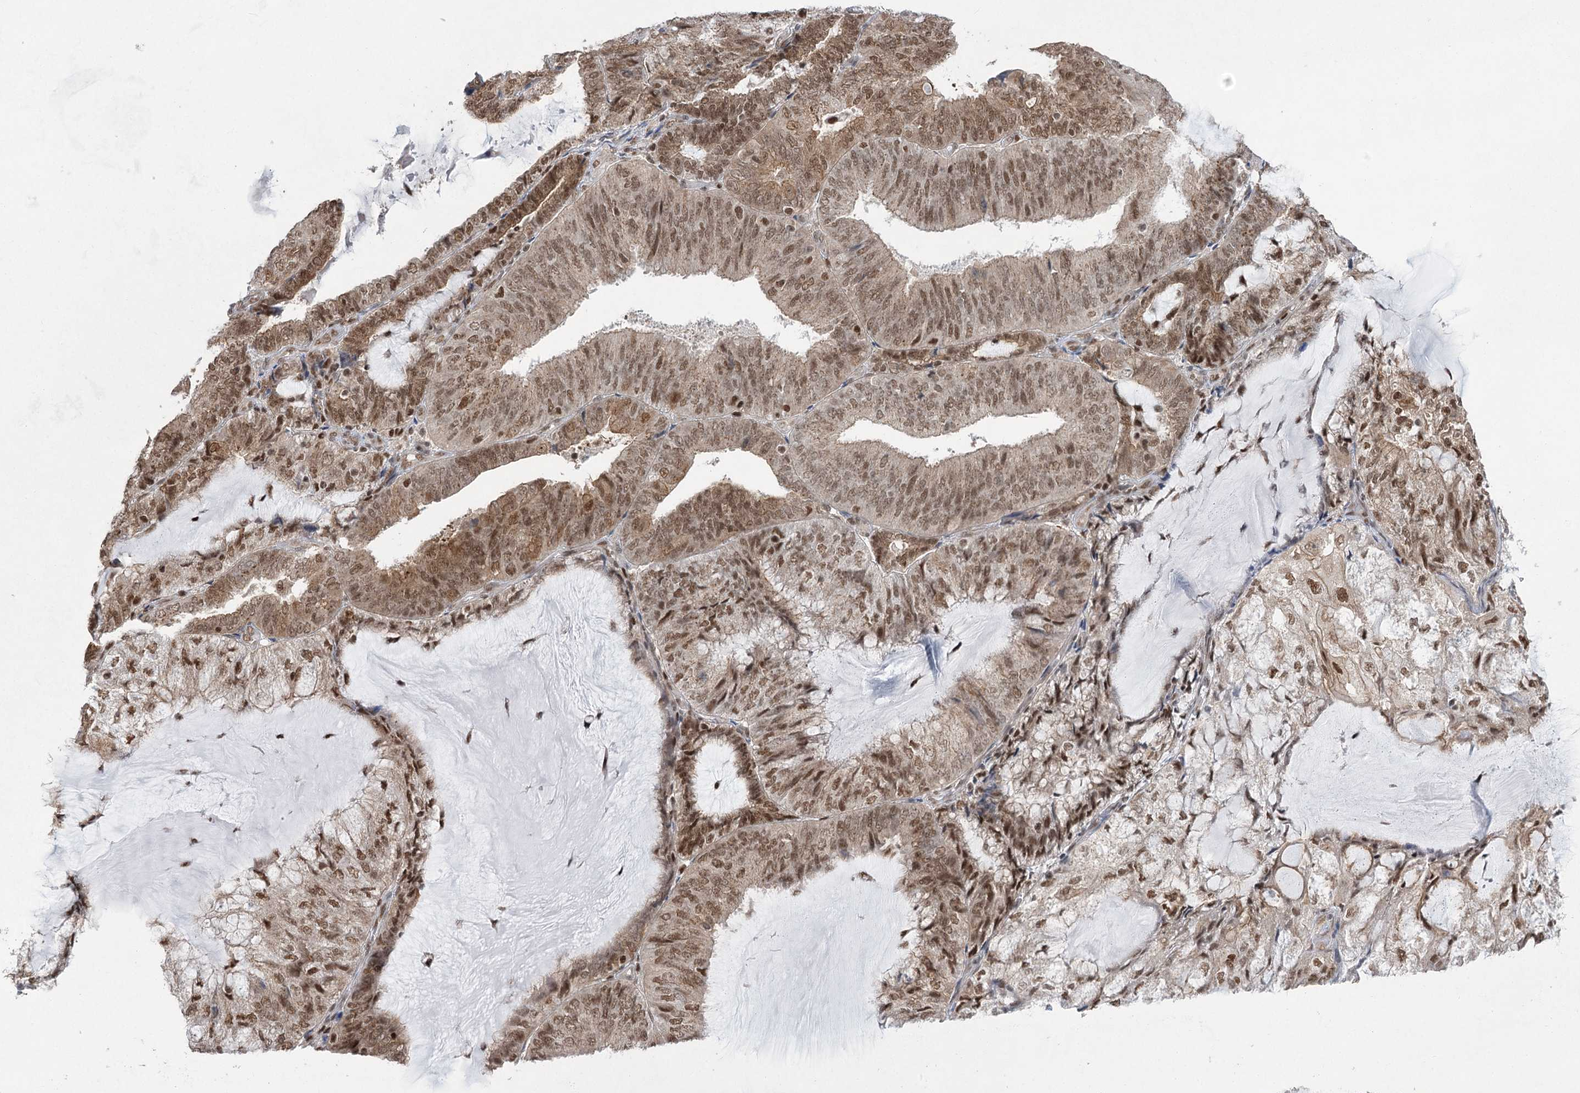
{"staining": {"intensity": "moderate", "quantity": ">75%", "location": "cytoplasmic/membranous,nuclear"}, "tissue": "endometrial cancer", "cell_type": "Tumor cells", "image_type": "cancer", "snomed": [{"axis": "morphology", "description": "Adenocarcinoma, NOS"}, {"axis": "topography", "description": "Endometrium"}], "caption": "Approximately >75% of tumor cells in human endometrial adenocarcinoma show moderate cytoplasmic/membranous and nuclear protein positivity as visualized by brown immunohistochemical staining.", "gene": "ZCCHC8", "patient": {"sex": "female", "age": 81}}